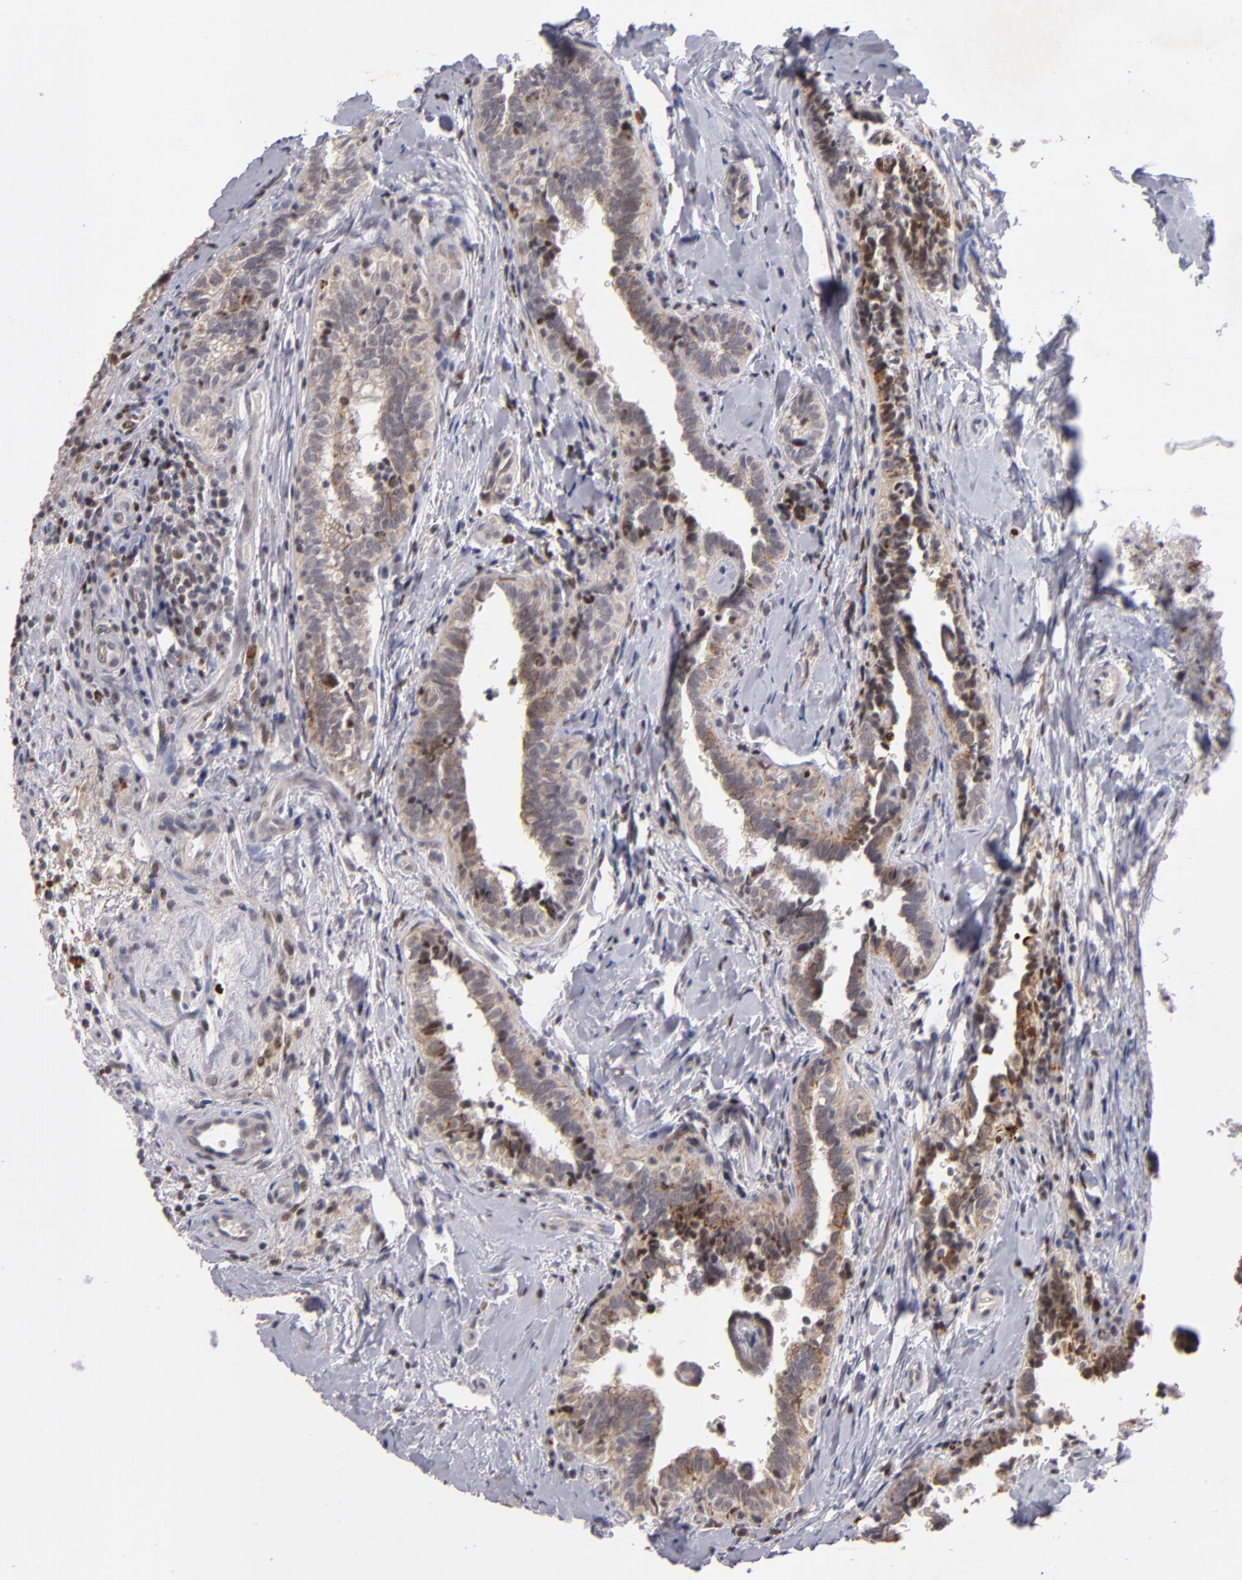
{"staining": {"intensity": "weak", "quantity": "25%-75%", "location": "cytoplasmic/membranous"}, "tissue": "testis cancer", "cell_type": "Tumor cells", "image_type": "cancer", "snomed": [{"axis": "morphology", "description": "Seminoma, NOS"}, {"axis": "topography", "description": "Testis"}], "caption": "Immunohistochemistry histopathology image of neoplastic tissue: testis cancer stained using immunohistochemistry (IHC) exhibits low levels of weak protein expression localized specifically in the cytoplasmic/membranous of tumor cells, appearing as a cytoplasmic/membranous brown color.", "gene": "PCNX4", "patient": {"sex": "male", "age": 32}}